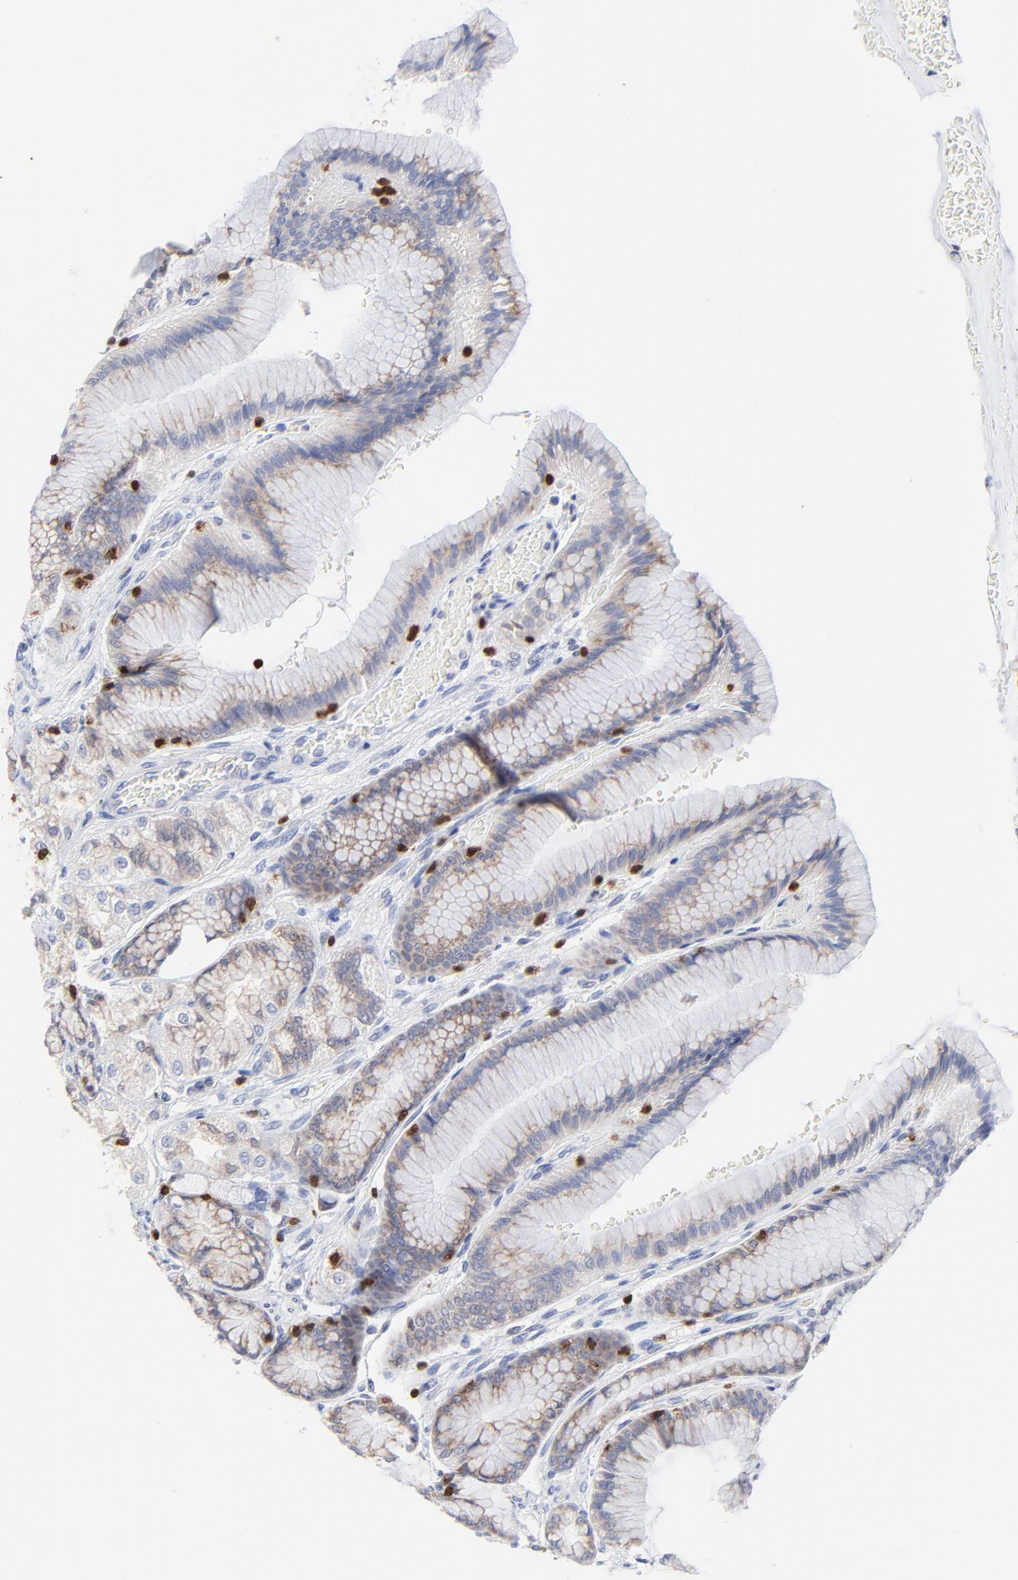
{"staining": {"intensity": "weak", "quantity": "25%-75%", "location": "cytoplasmic/membranous"}, "tissue": "stomach", "cell_type": "Glandular cells", "image_type": "normal", "snomed": [{"axis": "morphology", "description": "Normal tissue, NOS"}, {"axis": "morphology", "description": "Adenocarcinoma, NOS"}, {"axis": "topography", "description": "Stomach"}, {"axis": "topography", "description": "Stomach, lower"}], "caption": "There is low levels of weak cytoplasmic/membranous expression in glandular cells of normal stomach, as demonstrated by immunohistochemical staining (brown color).", "gene": "ZAP70", "patient": {"sex": "female", "age": 65}}